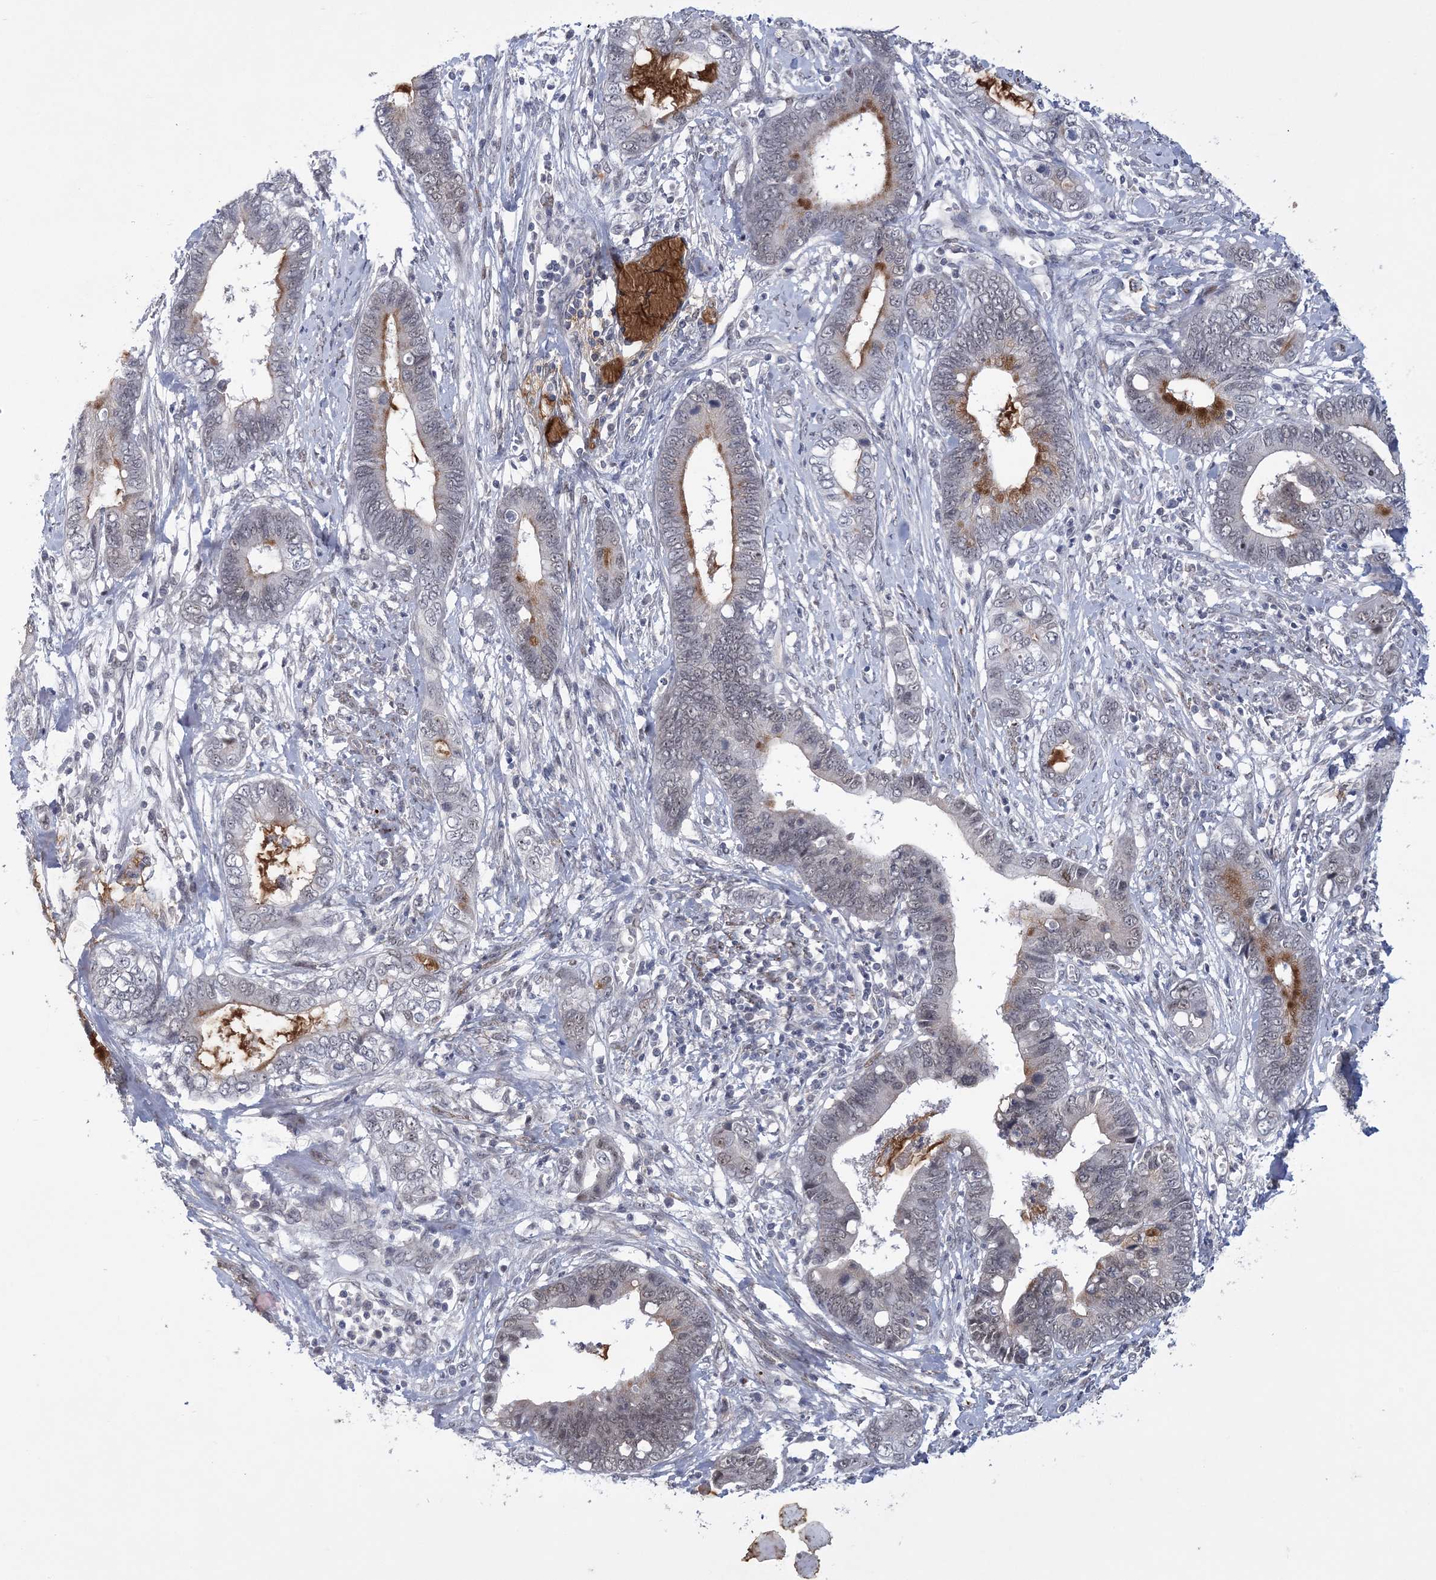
{"staining": {"intensity": "strong", "quantity": "<25%", "location": "cytoplasmic/membranous,nuclear"}, "tissue": "cervical cancer", "cell_type": "Tumor cells", "image_type": "cancer", "snomed": [{"axis": "morphology", "description": "Adenocarcinoma, NOS"}, {"axis": "topography", "description": "Cervix"}], "caption": "A brown stain labels strong cytoplasmic/membranous and nuclear expression of a protein in human cervical cancer (adenocarcinoma) tumor cells.", "gene": "HOMEZ", "patient": {"sex": "female", "age": 44}}